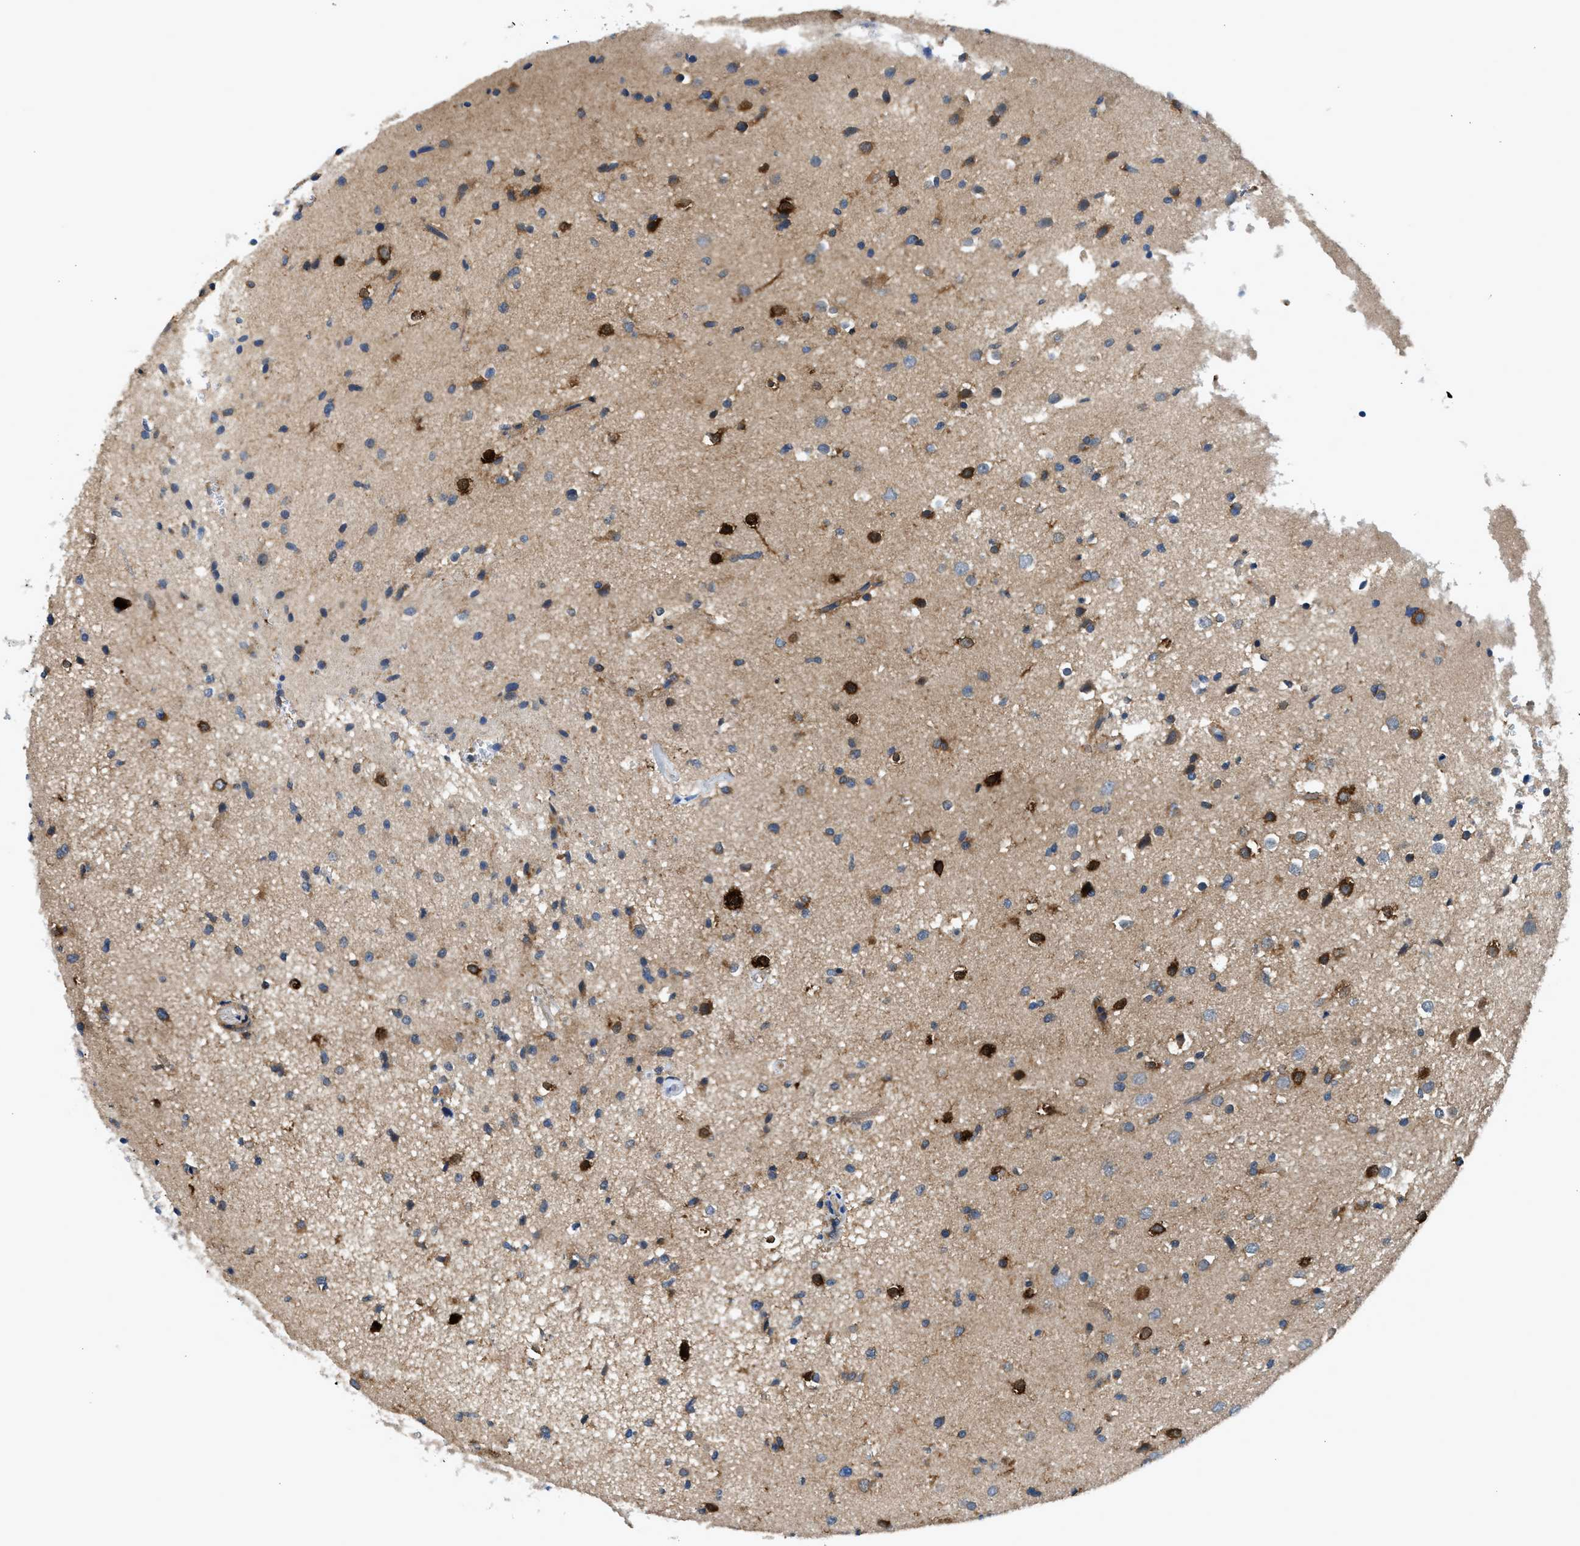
{"staining": {"intensity": "strong", "quantity": "25%-75%", "location": "cytoplasmic/membranous"}, "tissue": "glioma", "cell_type": "Tumor cells", "image_type": "cancer", "snomed": [{"axis": "morphology", "description": "Glioma, malignant, High grade"}, {"axis": "topography", "description": "Brain"}], "caption": "Tumor cells display strong cytoplasmic/membranous staining in approximately 25%-75% of cells in malignant glioma (high-grade).", "gene": "LPIN2", "patient": {"sex": "male", "age": 33}}